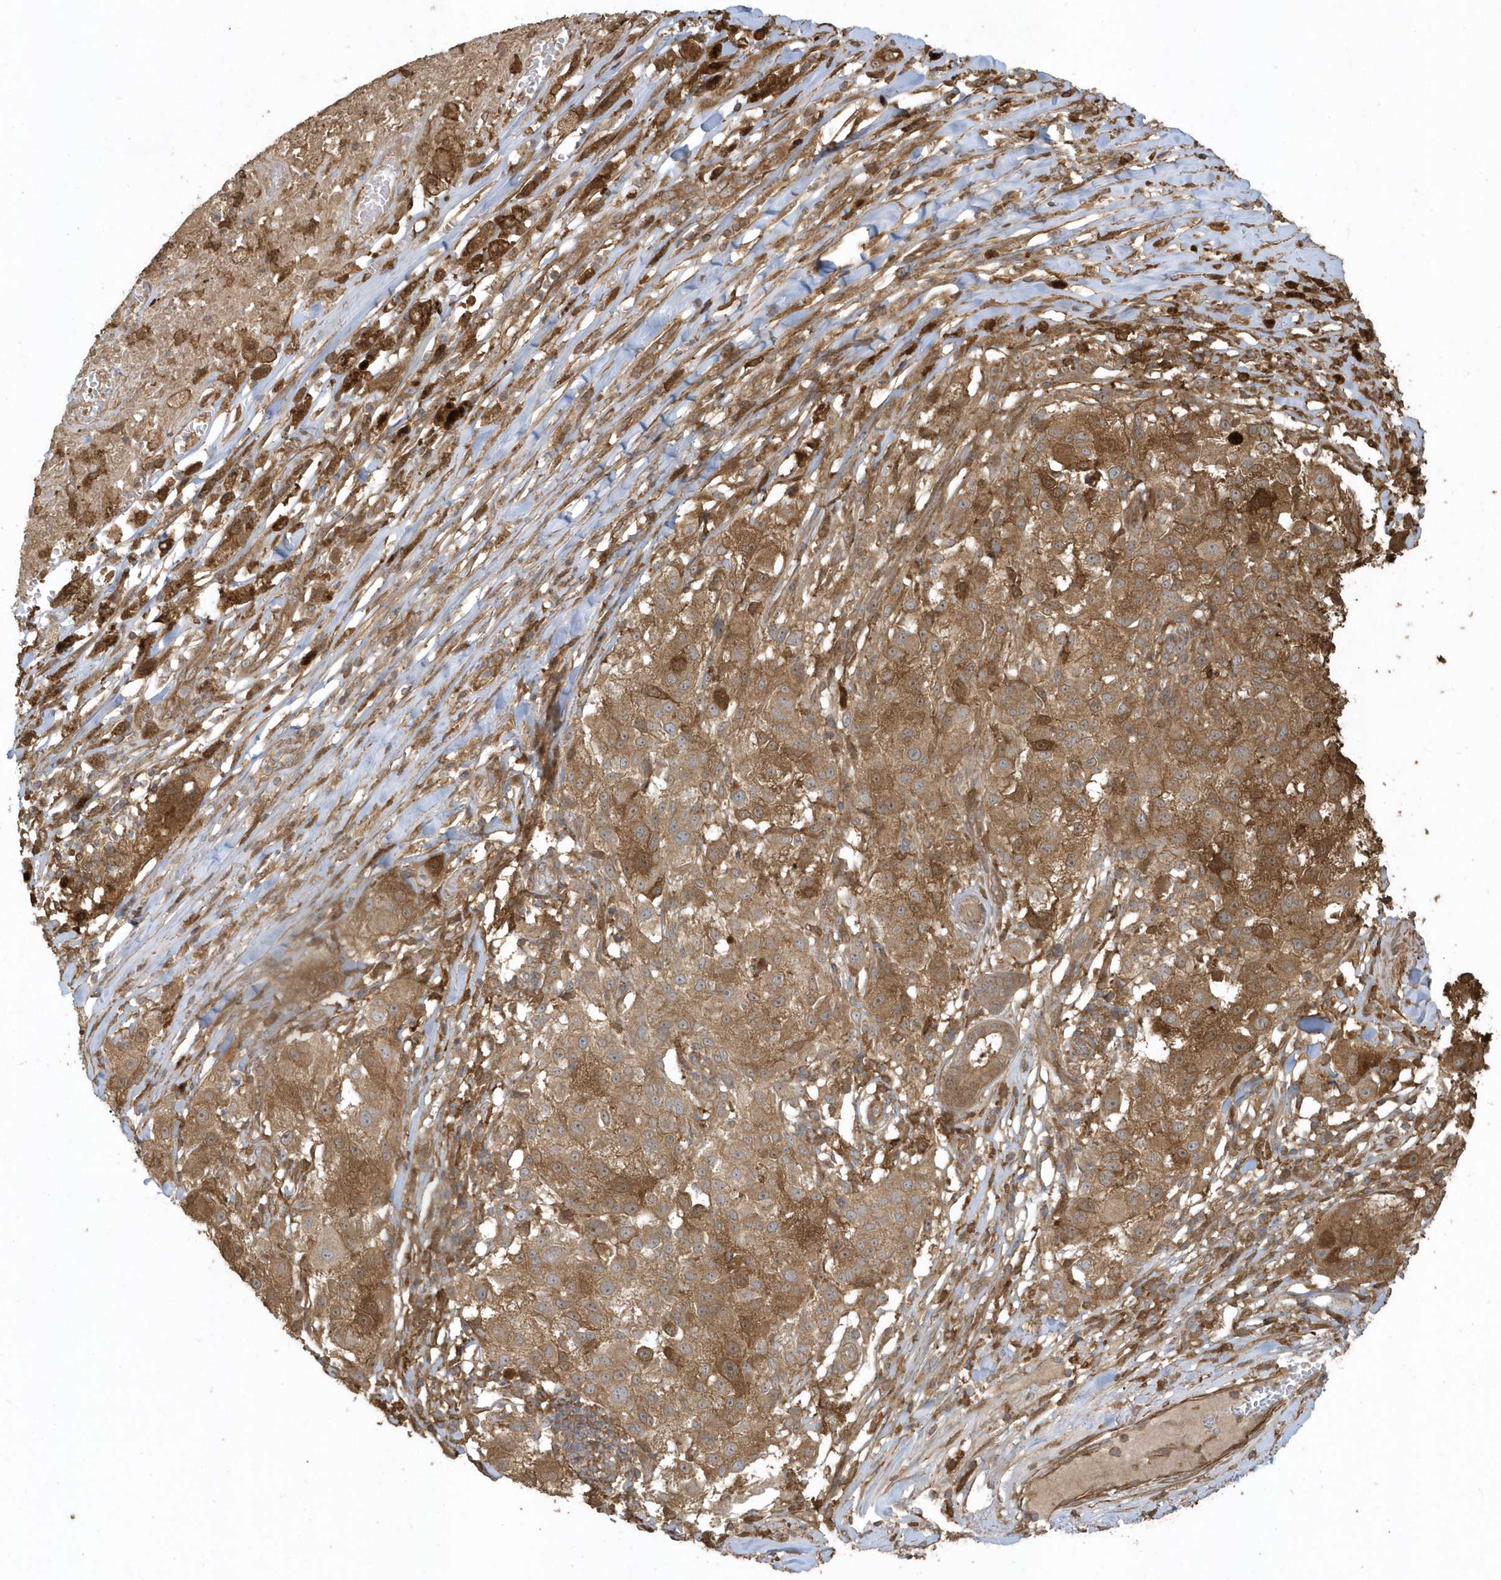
{"staining": {"intensity": "strong", "quantity": ">75%", "location": "cytoplasmic/membranous"}, "tissue": "melanoma", "cell_type": "Tumor cells", "image_type": "cancer", "snomed": [{"axis": "morphology", "description": "Necrosis, NOS"}, {"axis": "morphology", "description": "Malignant melanoma, NOS"}, {"axis": "topography", "description": "Skin"}], "caption": "A high-resolution histopathology image shows IHC staining of melanoma, which displays strong cytoplasmic/membranous staining in approximately >75% of tumor cells.", "gene": "HNMT", "patient": {"sex": "female", "age": 87}}